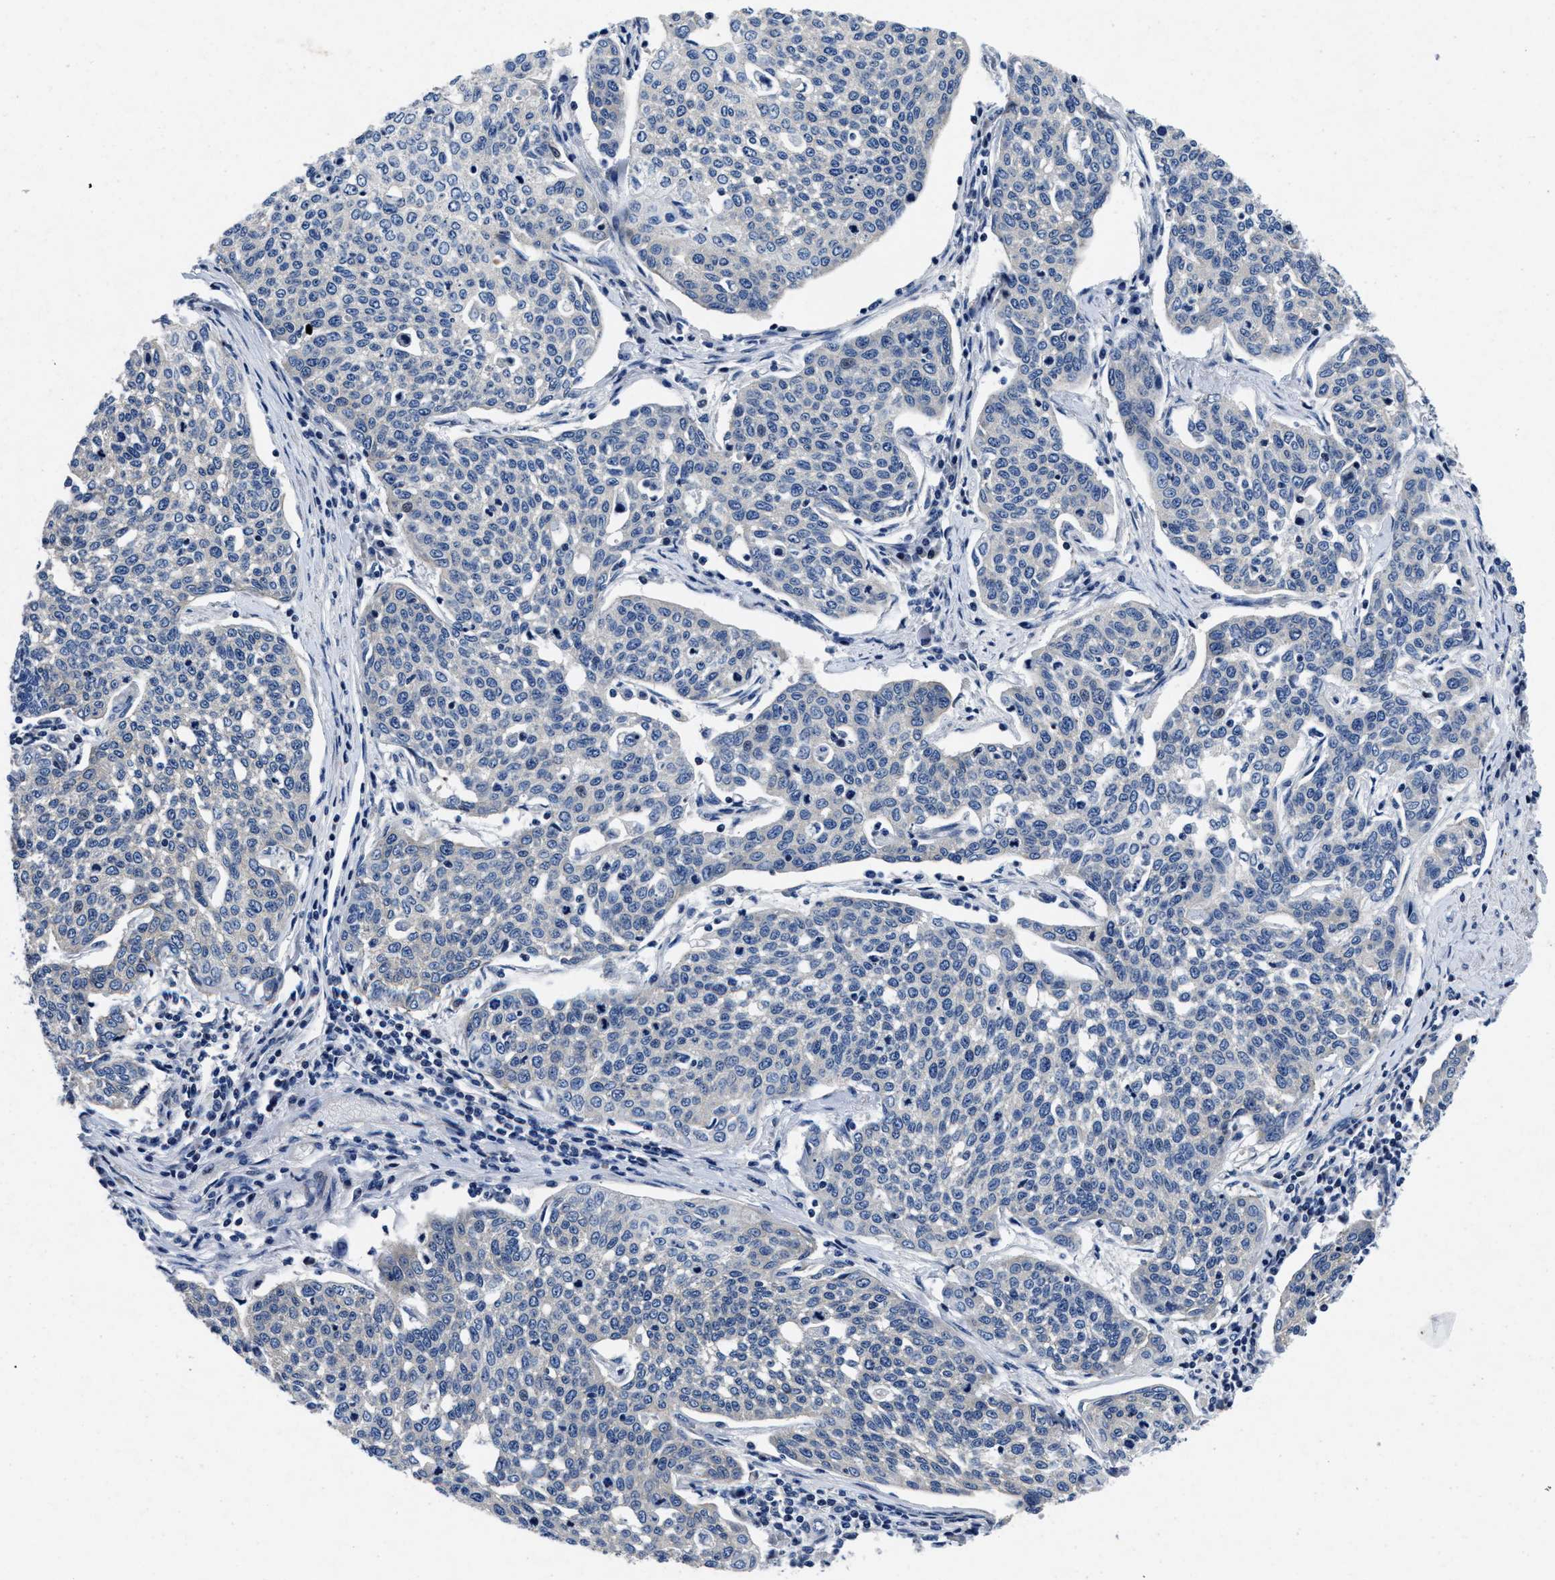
{"staining": {"intensity": "negative", "quantity": "none", "location": "none"}, "tissue": "cervical cancer", "cell_type": "Tumor cells", "image_type": "cancer", "snomed": [{"axis": "morphology", "description": "Squamous cell carcinoma, NOS"}, {"axis": "topography", "description": "Cervix"}], "caption": "There is no significant positivity in tumor cells of cervical cancer (squamous cell carcinoma). Brightfield microscopy of immunohistochemistry stained with DAB (brown) and hematoxylin (blue), captured at high magnification.", "gene": "LAD1", "patient": {"sex": "female", "age": 34}}